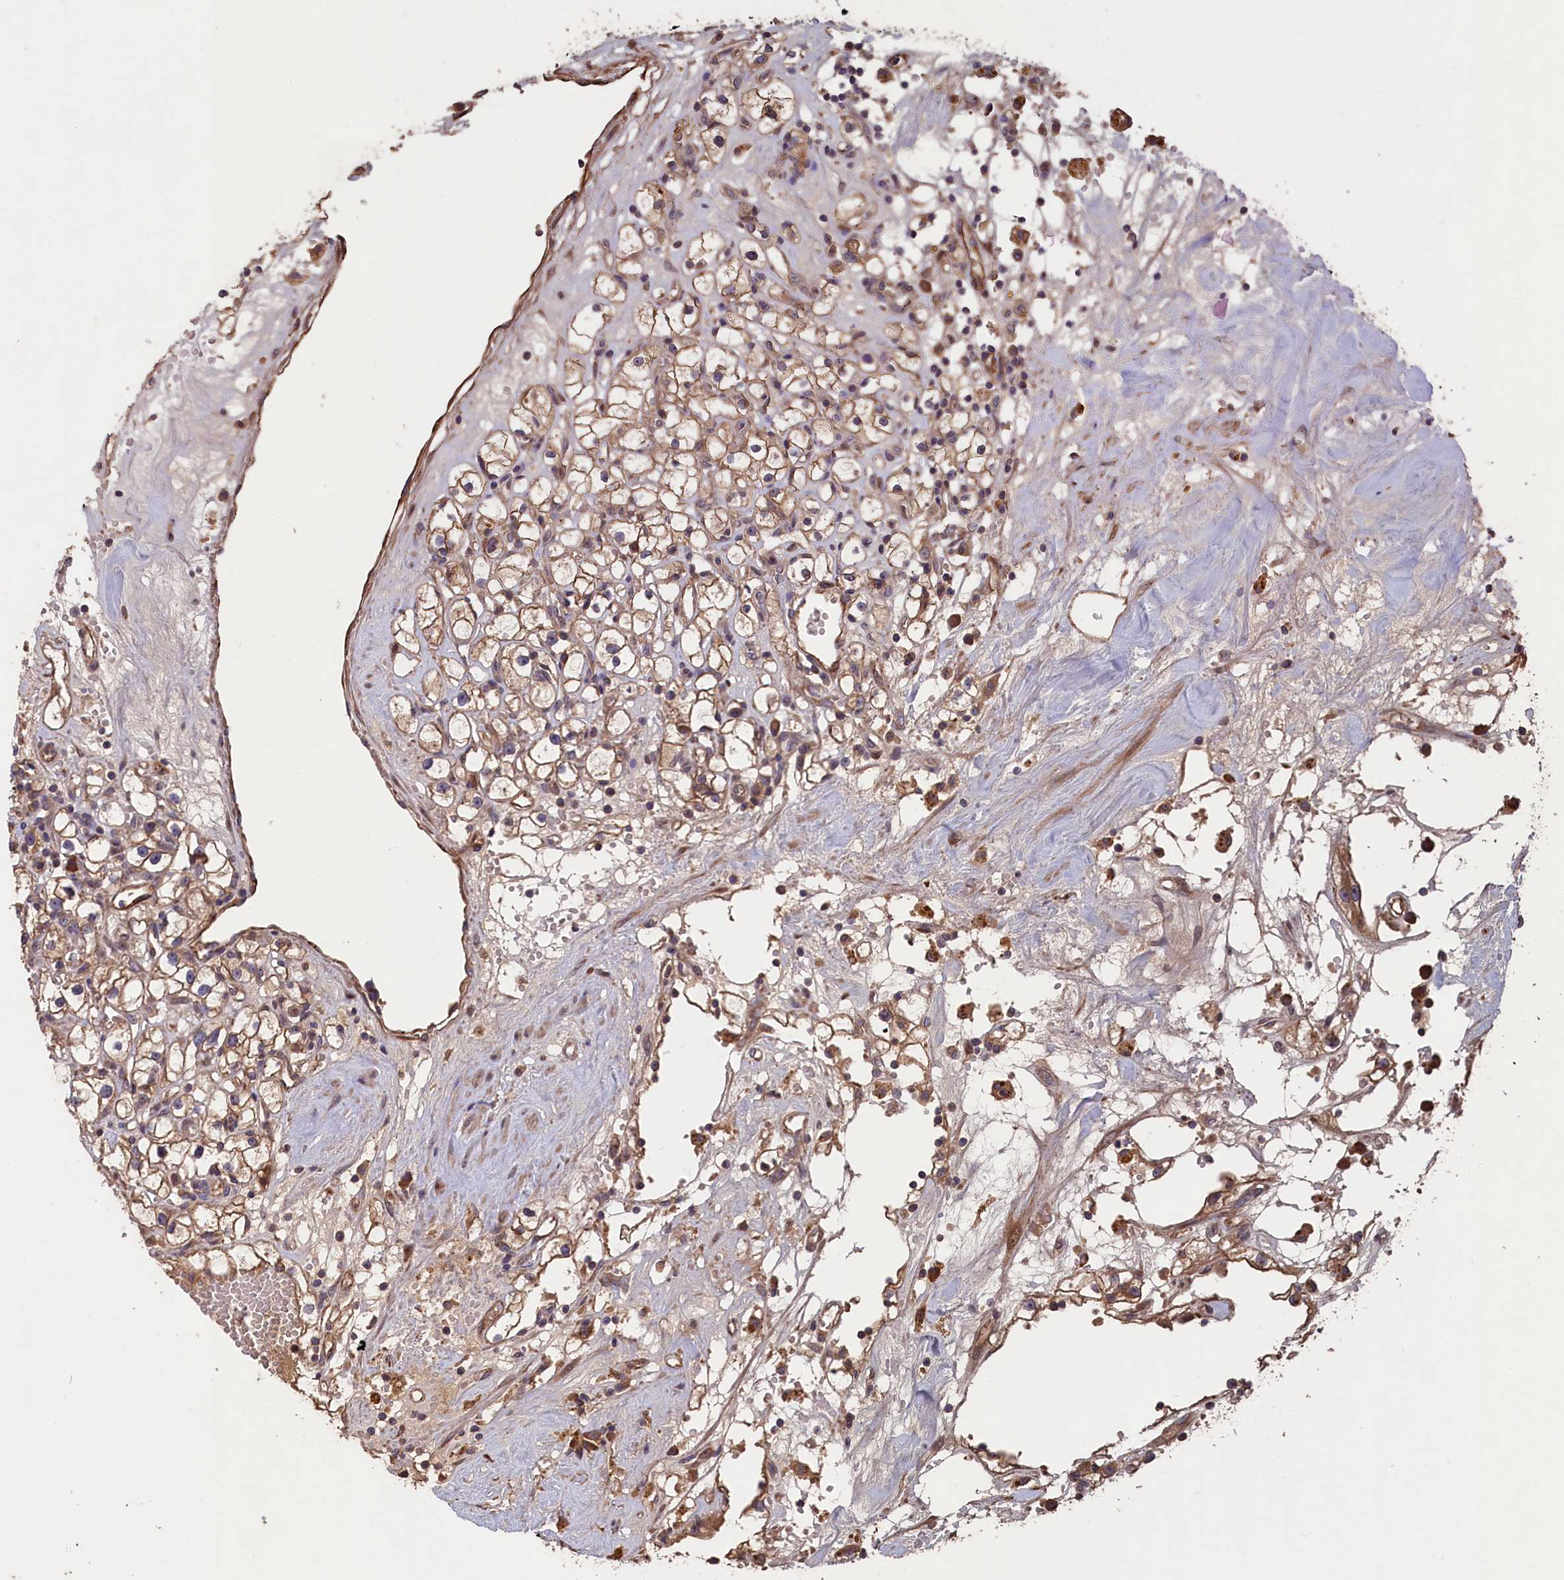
{"staining": {"intensity": "weak", "quantity": ">75%", "location": "cytoplasmic/membranous"}, "tissue": "renal cancer", "cell_type": "Tumor cells", "image_type": "cancer", "snomed": [{"axis": "morphology", "description": "Adenocarcinoma, NOS"}, {"axis": "topography", "description": "Kidney"}], "caption": "A high-resolution image shows immunohistochemistry staining of renal adenocarcinoma, which shows weak cytoplasmic/membranous expression in about >75% of tumor cells.", "gene": "GREB1L", "patient": {"sex": "male", "age": 56}}